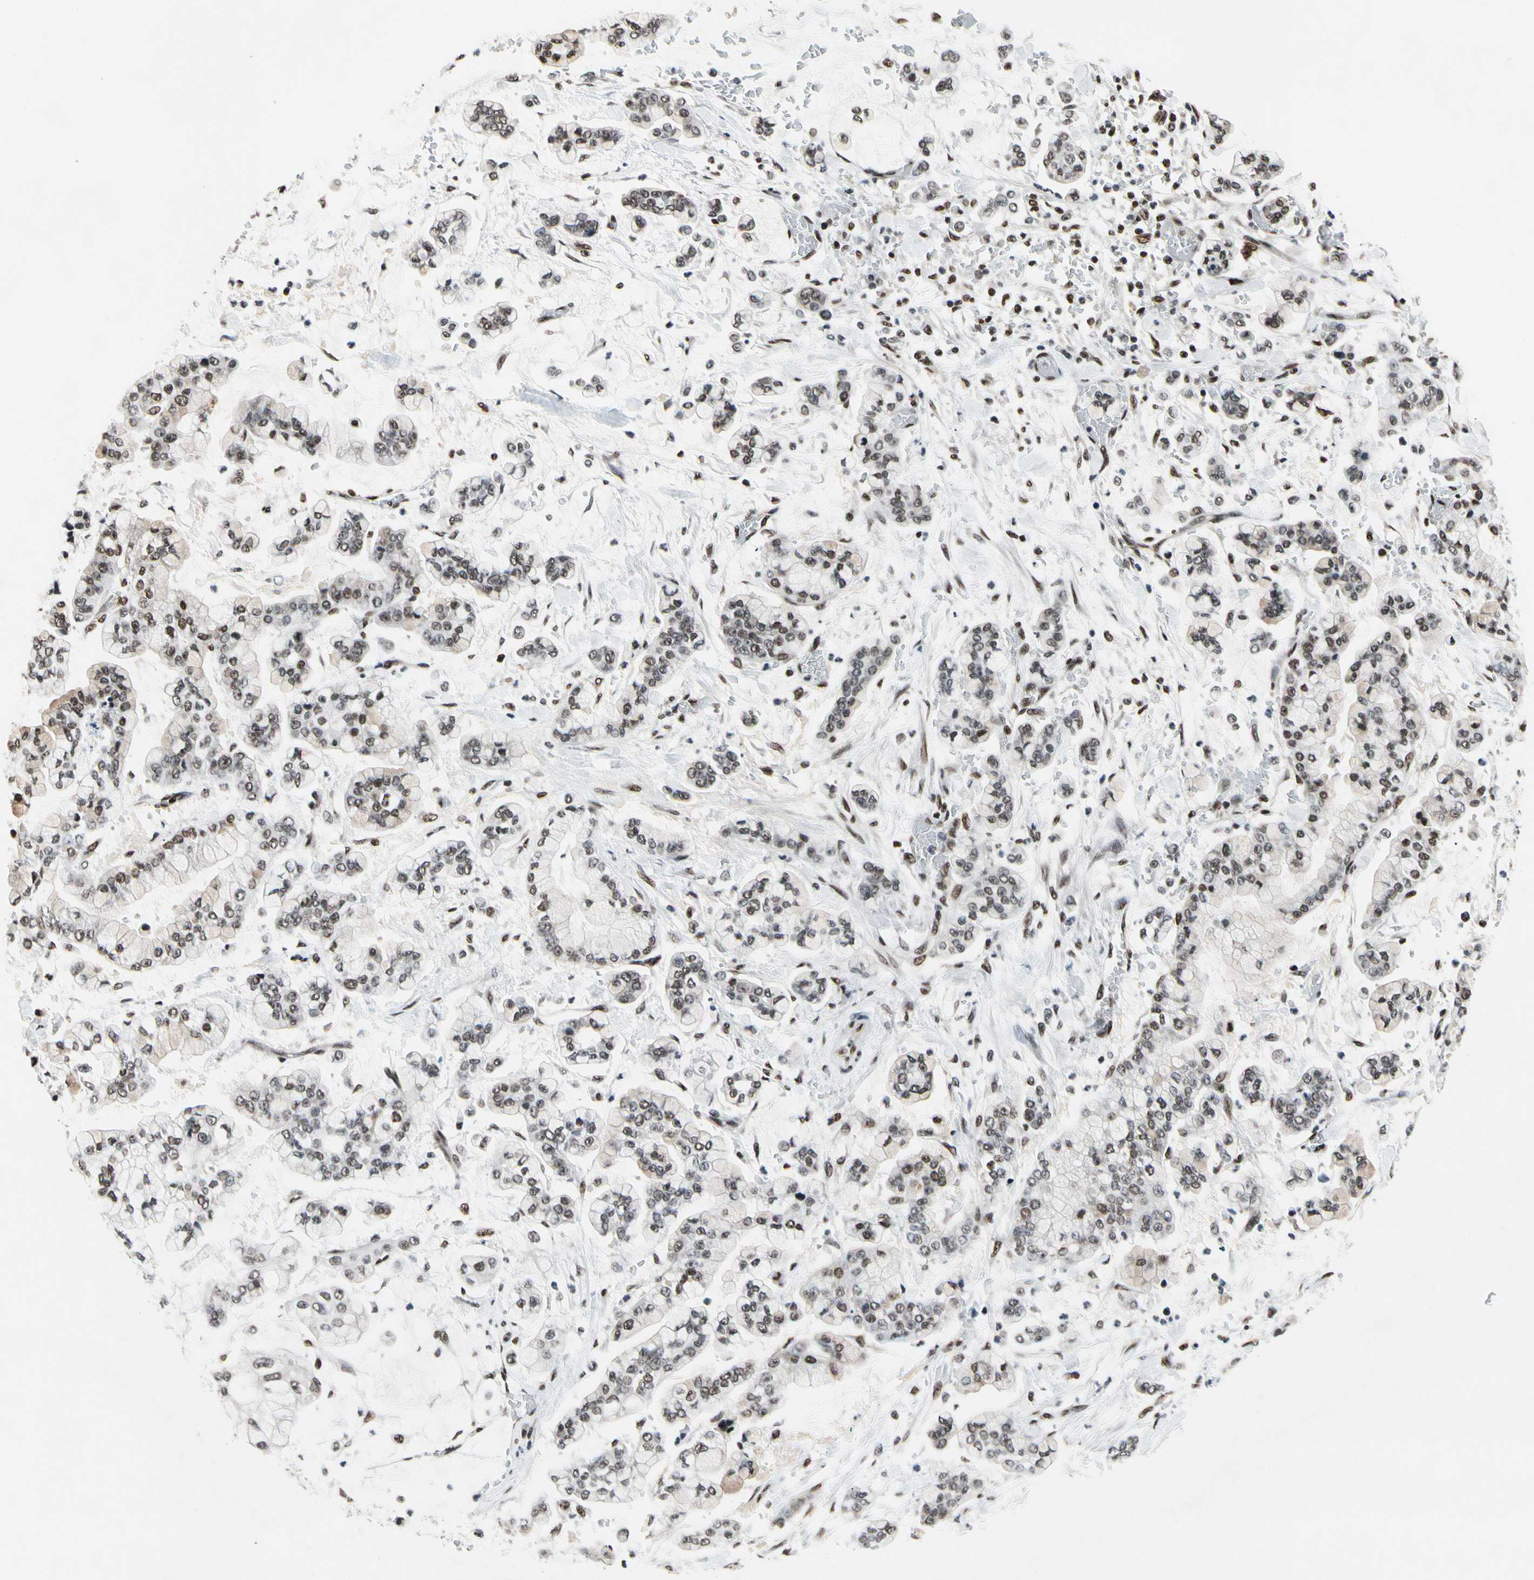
{"staining": {"intensity": "moderate", "quantity": "25%-75%", "location": "nuclear"}, "tissue": "stomach cancer", "cell_type": "Tumor cells", "image_type": "cancer", "snomed": [{"axis": "morphology", "description": "Normal tissue, NOS"}, {"axis": "morphology", "description": "Adenocarcinoma, NOS"}, {"axis": "topography", "description": "Stomach, upper"}, {"axis": "topography", "description": "Stomach"}], "caption": "Stomach cancer (adenocarcinoma) stained for a protein exhibits moderate nuclear positivity in tumor cells.", "gene": "RECQL", "patient": {"sex": "male", "age": 76}}